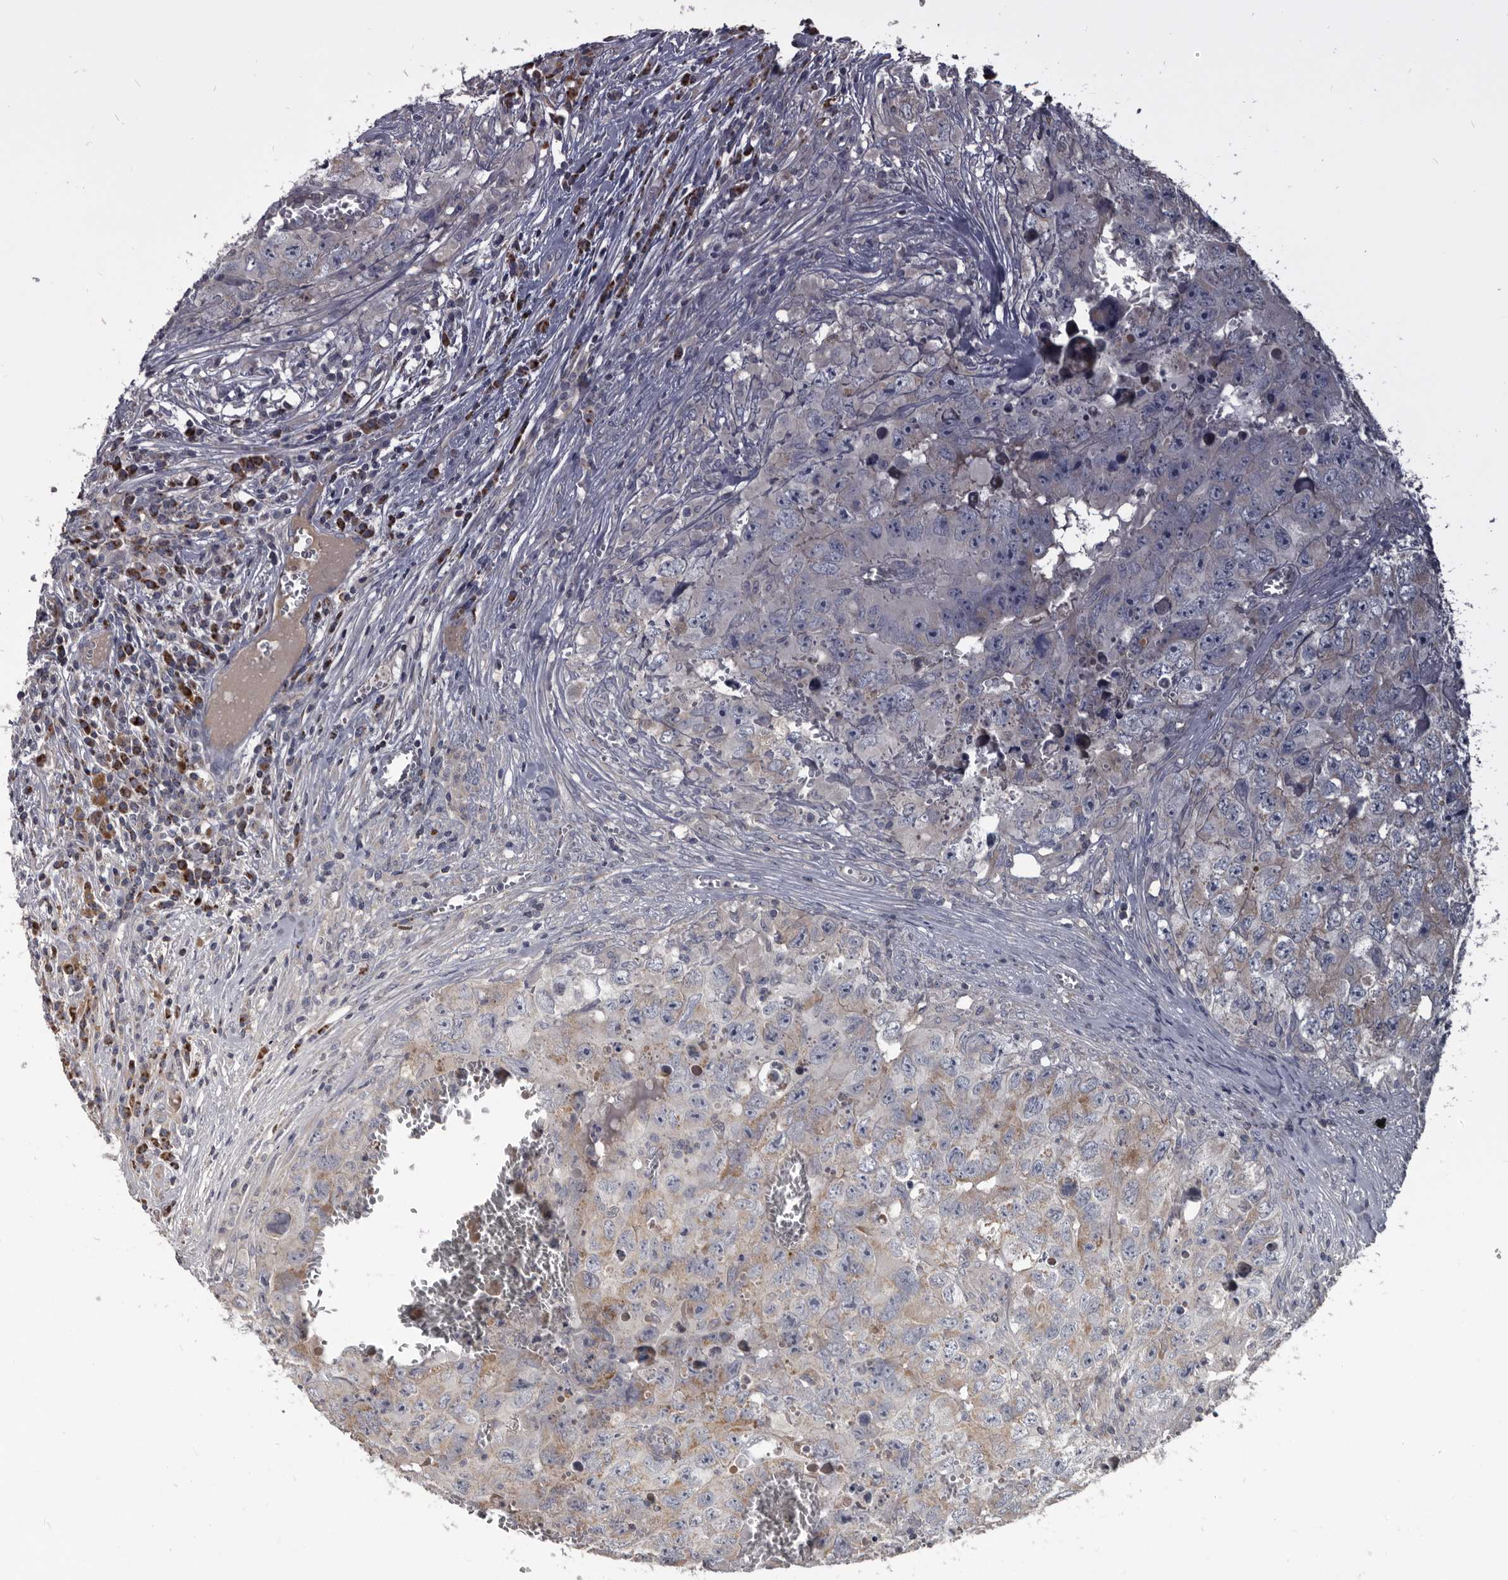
{"staining": {"intensity": "weak", "quantity": "25%-75%", "location": "cytoplasmic/membranous"}, "tissue": "testis cancer", "cell_type": "Tumor cells", "image_type": "cancer", "snomed": [{"axis": "morphology", "description": "Seminoma, NOS"}, {"axis": "morphology", "description": "Carcinoma, Embryonal, NOS"}, {"axis": "topography", "description": "Testis"}], "caption": "Weak cytoplasmic/membranous protein expression is identified in about 25%-75% of tumor cells in embryonal carcinoma (testis). Using DAB (3,3'-diaminobenzidine) (brown) and hematoxylin (blue) stains, captured at high magnification using brightfield microscopy.", "gene": "ALDH5A1", "patient": {"sex": "male", "age": 43}}